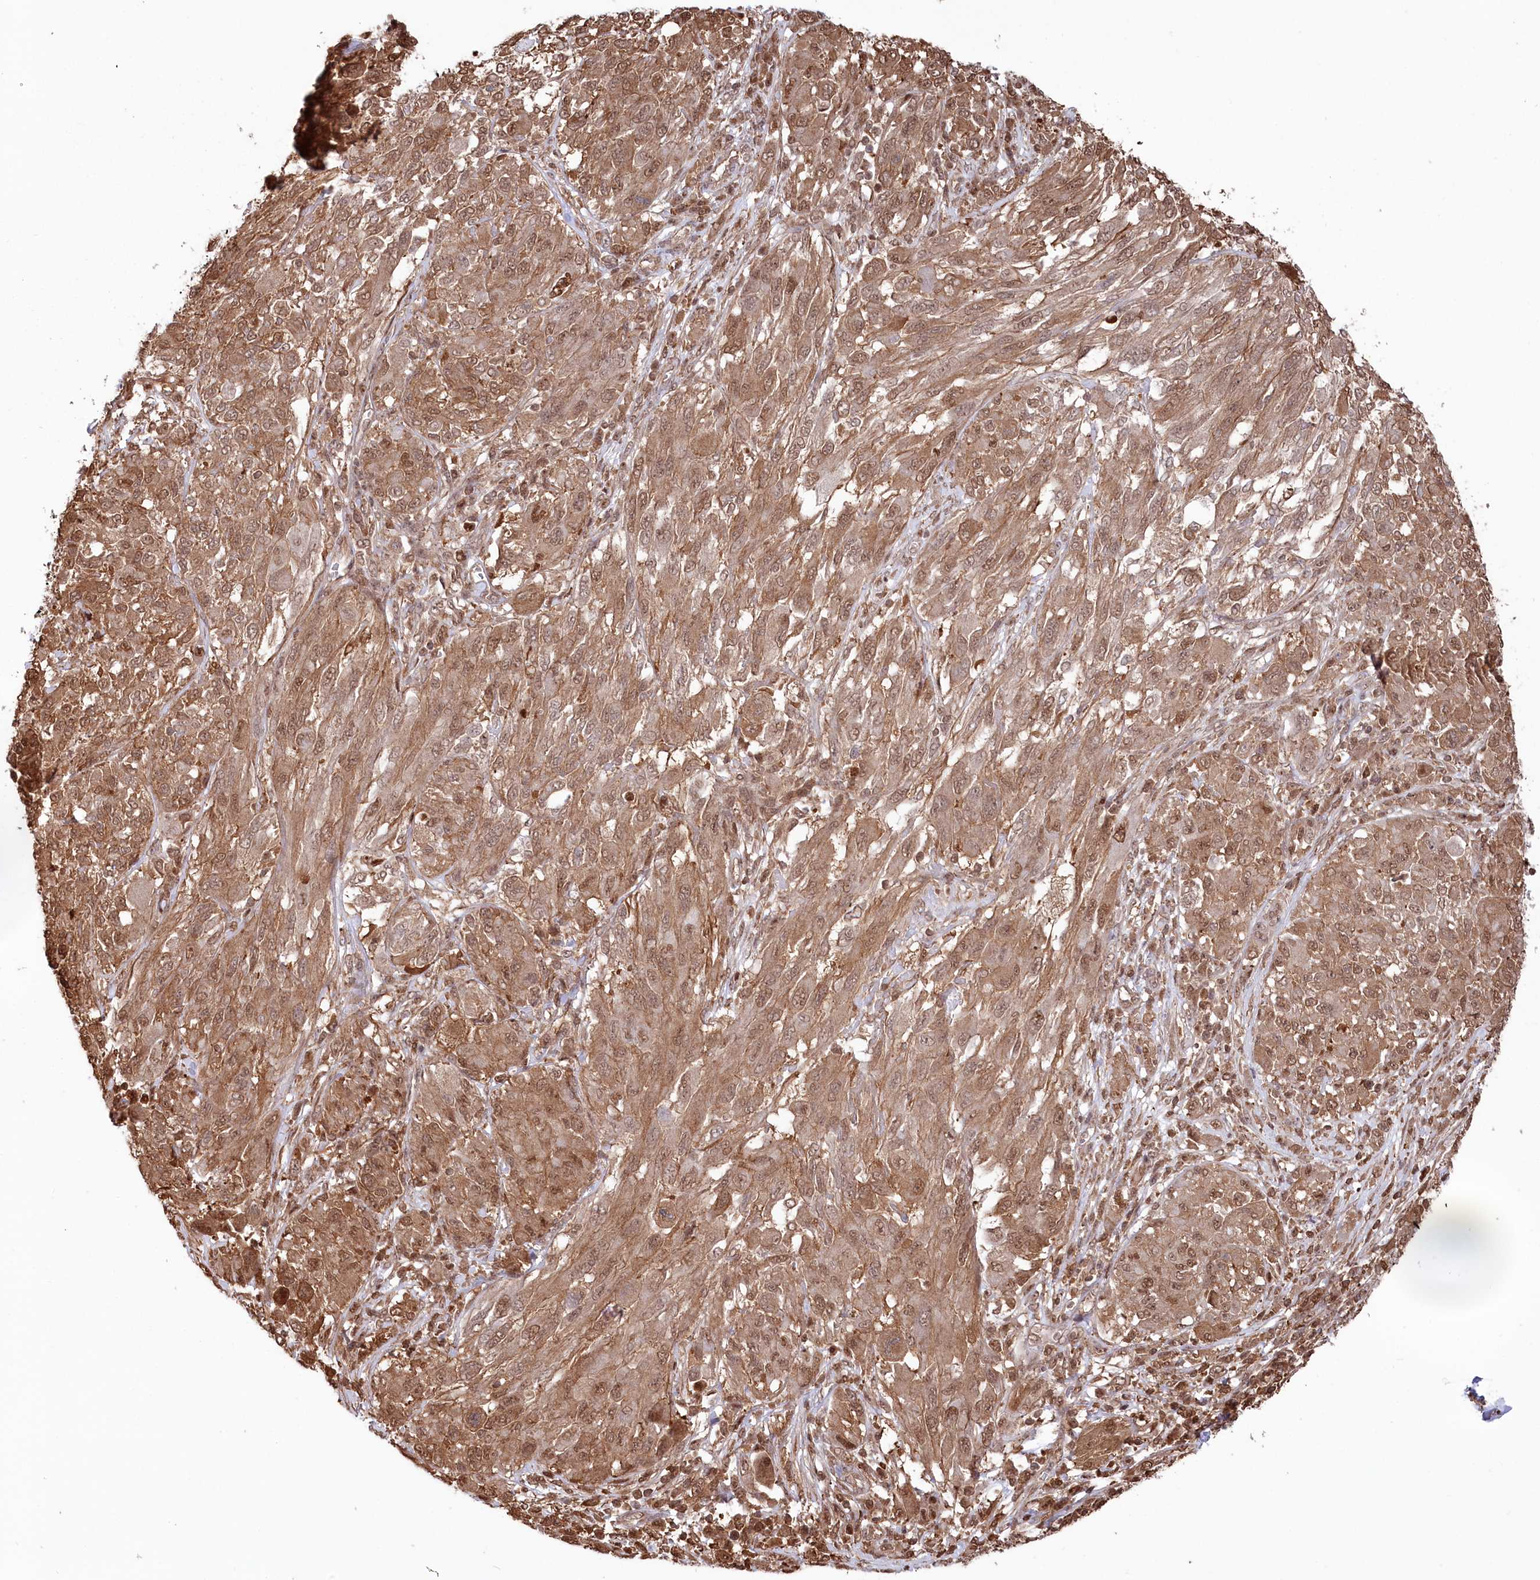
{"staining": {"intensity": "moderate", "quantity": ">75%", "location": "cytoplasmic/membranous,nuclear"}, "tissue": "melanoma", "cell_type": "Tumor cells", "image_type": "cancer", "snomed": [{"axis": "morphology", "description": "Malignant melanoma, NOS"}, {"axis": "topography", "description": "Skin"}], "caption": "Immunohistochemical staining of melanoma reveals moderate cytoplasmic/membranous and nuclear protein expression in approximately >75% of tumor cells.", "gene": "PSMA1", "patient": {"sex": "female", "age": 91}}